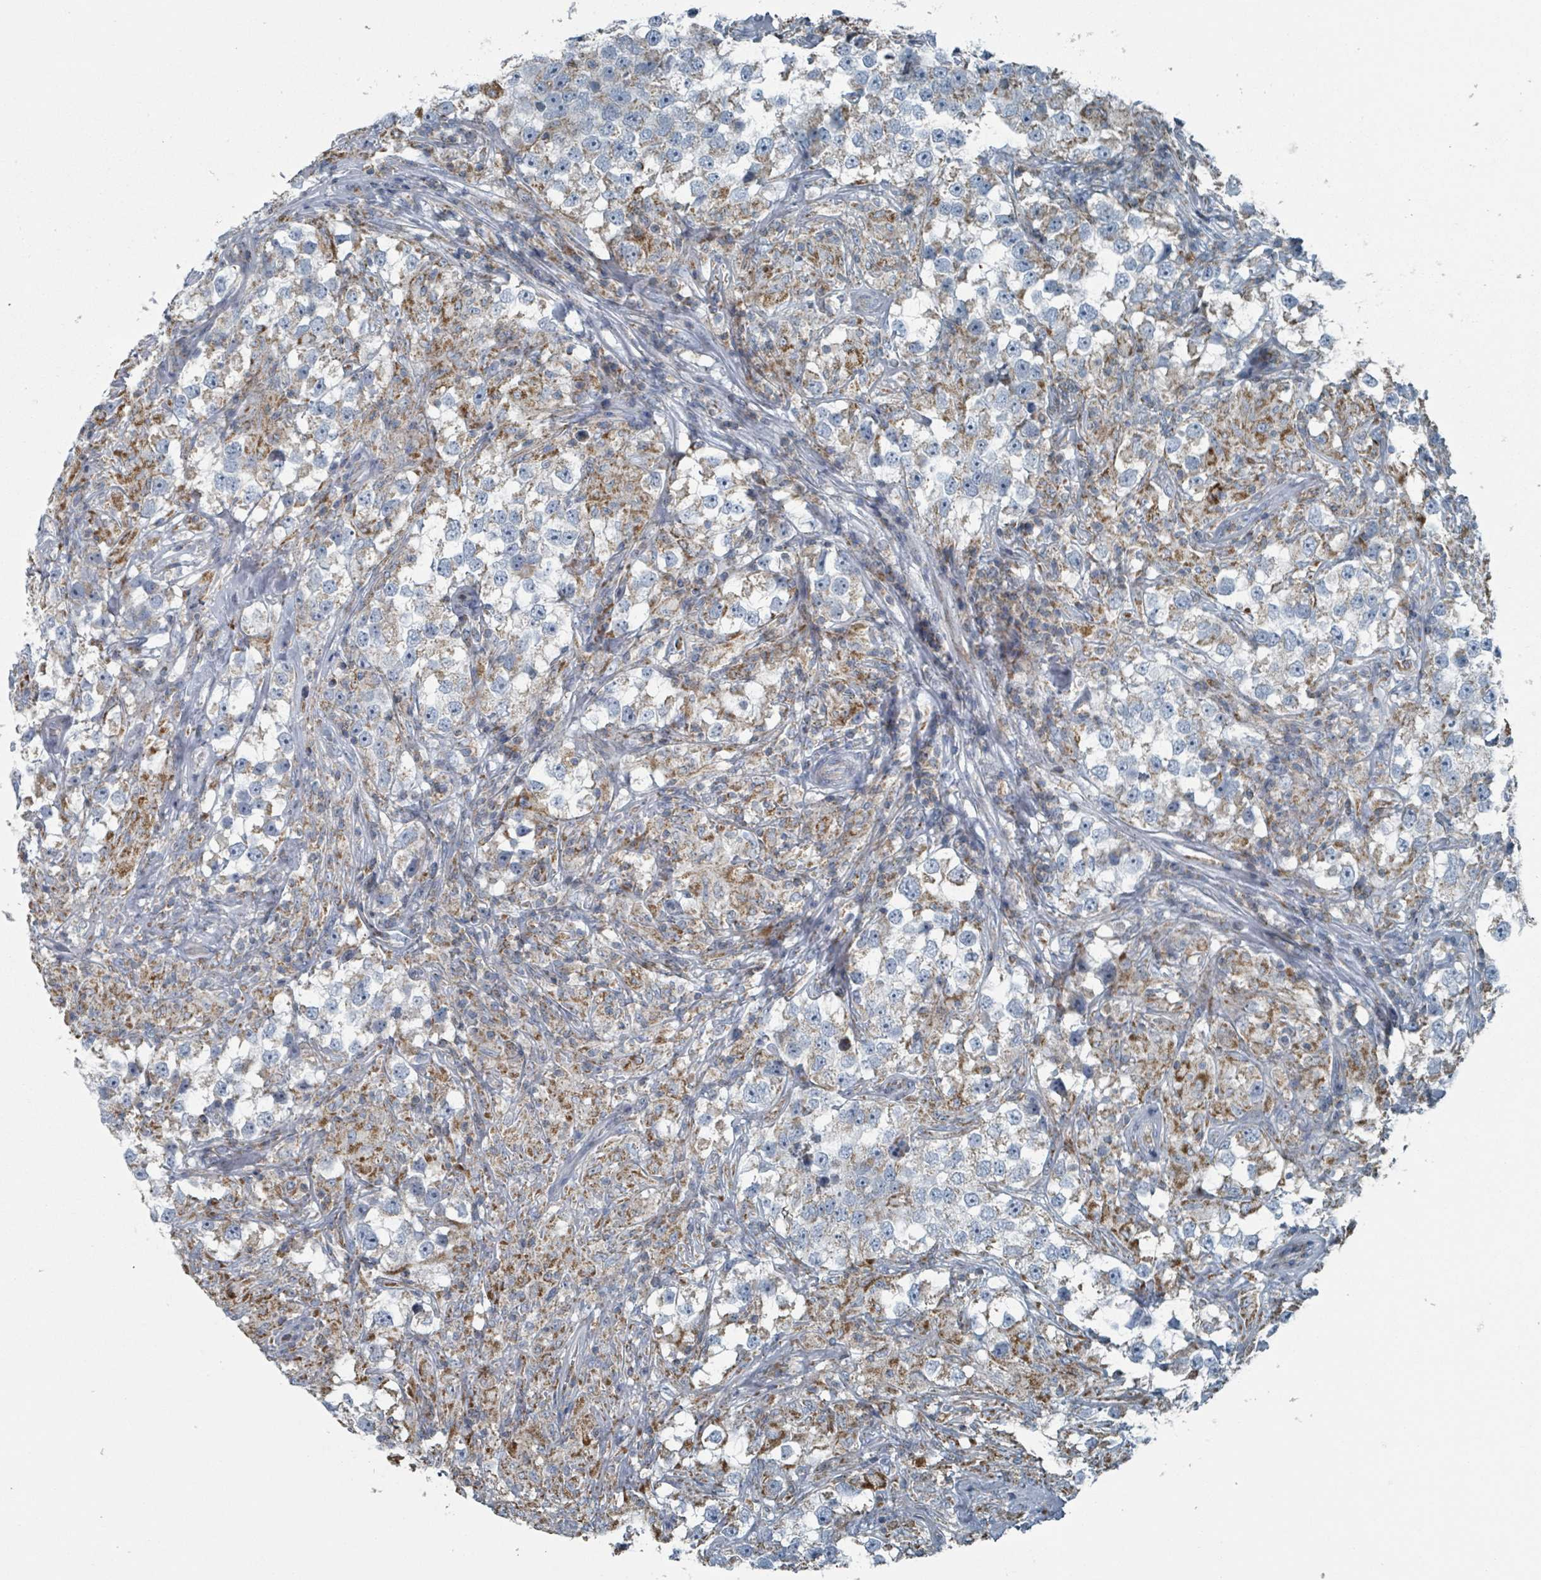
{"staining": {"intensity": "moderate", "quantity": "<25%", "location": "cytoplasmic/membranous"}, "tissue": "testis cancer", "cell_type": "Tumor cells", "image_type": "cancer", "snomed": [{"axis": "morphology", "description": "Seminoma, NOS"}, {"axis": "topography", "description": "Testis"}], "caption": "IHC (DAB (3,3'-diaminobenzidine)) staining of testis cancer reveals moderate cytoplasmic/membranous protein staining in about <25% of tumor cells. Immunohistochemistry (ihc) stains the protein in brown and the nuclei are stained blue.", "gene": "ABHD18", "patient": {"sex": "male", "age": 46}}